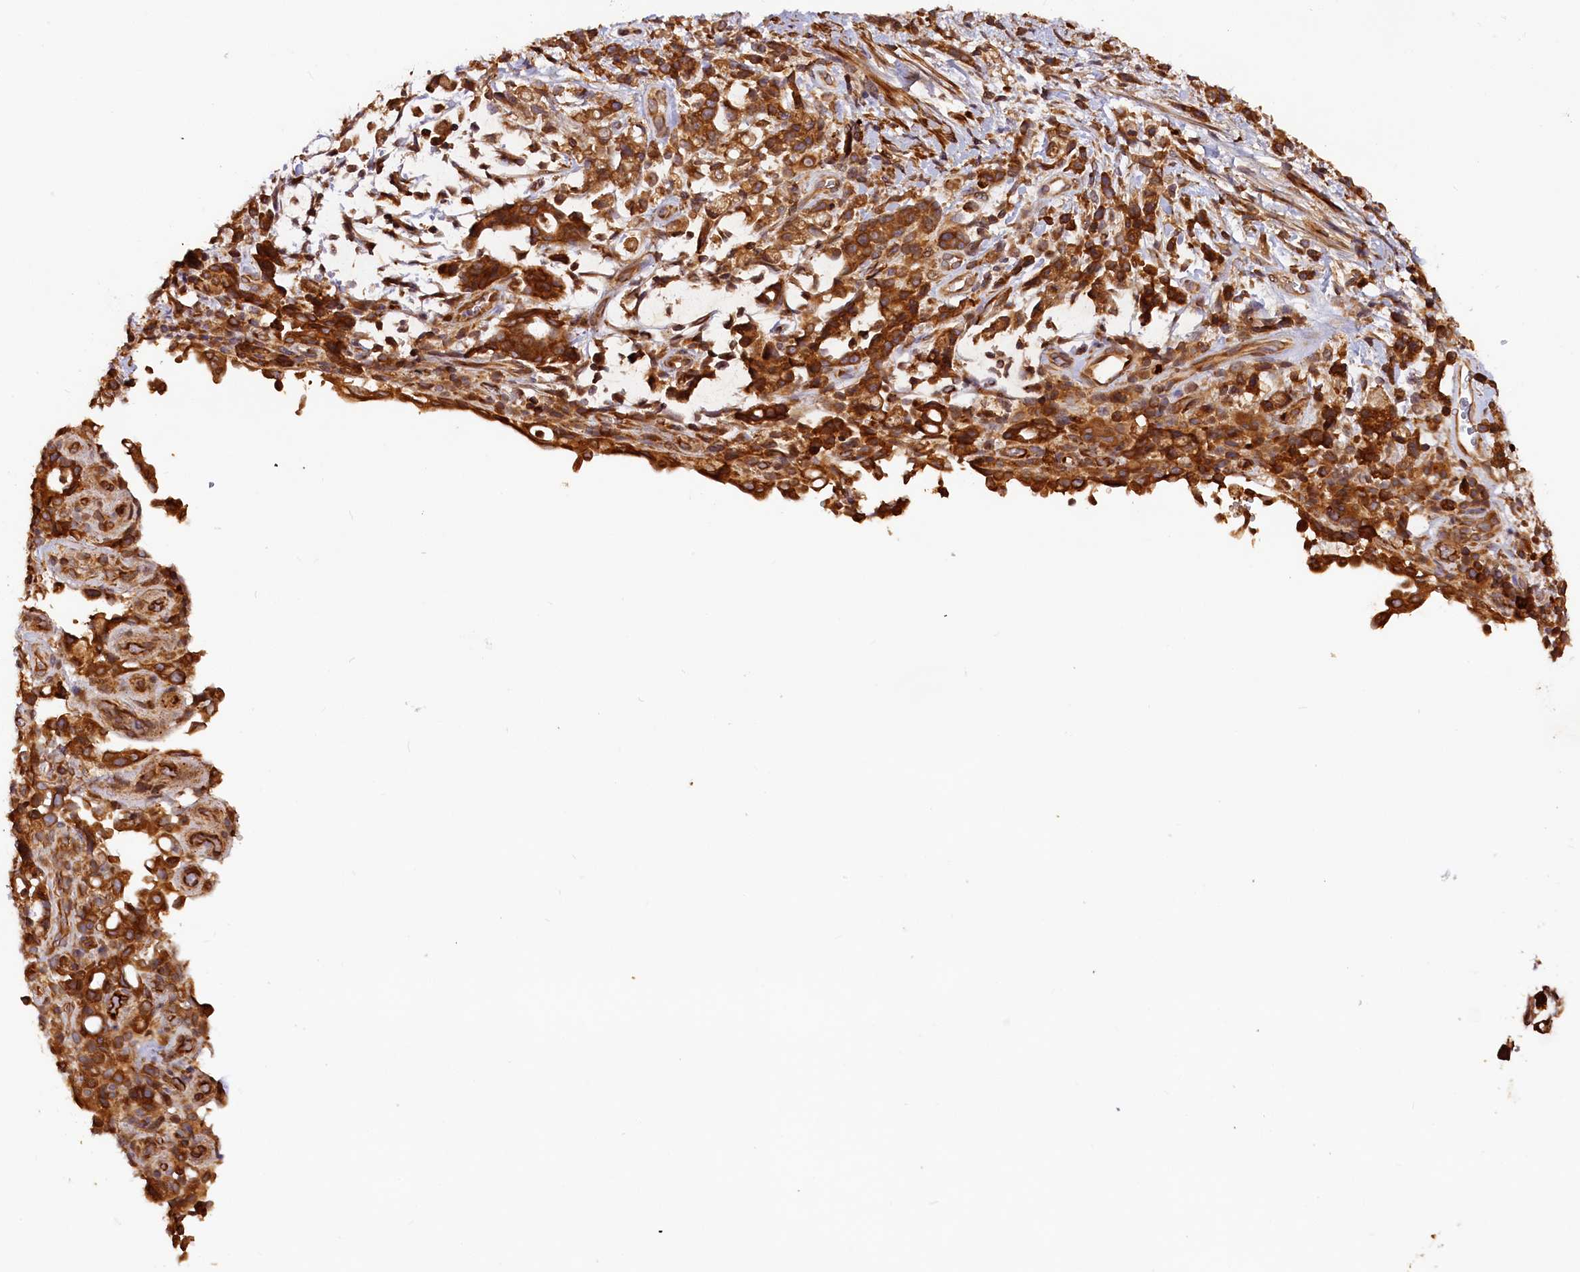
{"staining": {"intensity": "strong", "quantity": ">75%", "location": "cytoplasmic/membranous"}, "tissue": "stomach cancer", "cell_type": "Tumor cells", "image_type": "cancer", "snomed": [{"axis": "morphology", "description": "Adenocarcinoma, NOS"}, {"axis": "topography", "description": "Stomach"}], "caption": "Stomach cancer stained with DAB (3,3'-diaminobenzidine) immunohistochemistry (IHC) reveals high levels of strong cytoplasmic/membranous positivity in about >75% of tumor cells. The staining is performed using DAB brown chromogen to label protein expression. The nuclei are counter-stained blue using hematoxylin.", "gene": "HMOX2", "patient": {"sex": "female", "age": 60}}